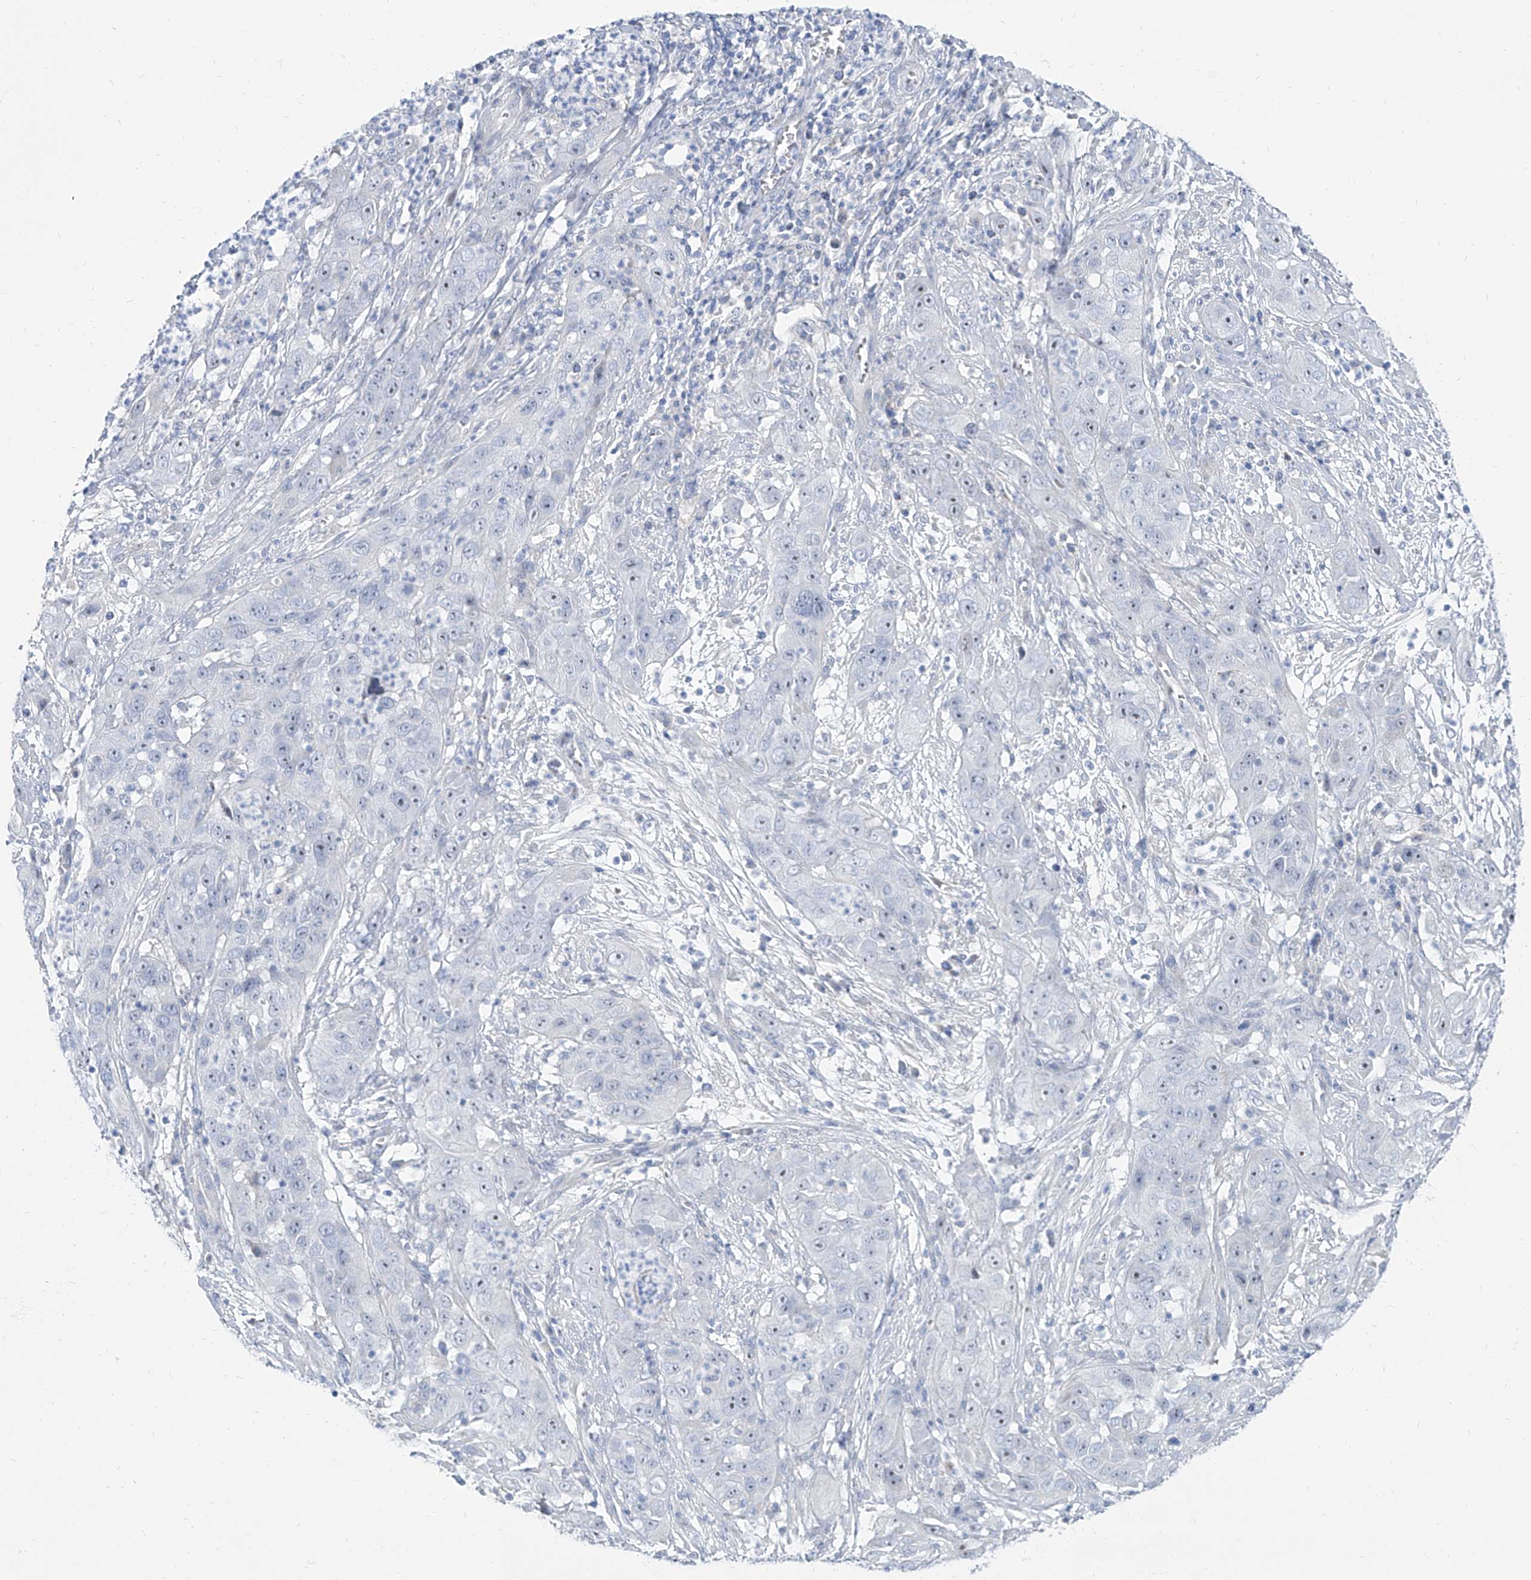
{"staining": {"intensity": "negative", "quantity": "none", "location": "none"}, "tissue": "cervical cancer", "cell_type": "Tumor cells", "image_type": "cancer", "snomed": [{"axis": "morphology", "description": "Squamous cell carcinoma, NOS"}, {"axis": "topography", "description": "Cervix"}], "caption": "Immunohistochemistry (IHC) histopathology image of neoplastic tissue: human cervical cancer (squamous cell carcinoma) stained with DAB shows no significant protein expression in tumor cells. Brightfield microscopy of immunohistochemistry (IHC) stained with DAB (brown) and hematoxylin (blue), captured at high magnification.", "gene": "TXLNB", "patient": {"sex": "female", "age": 32}}